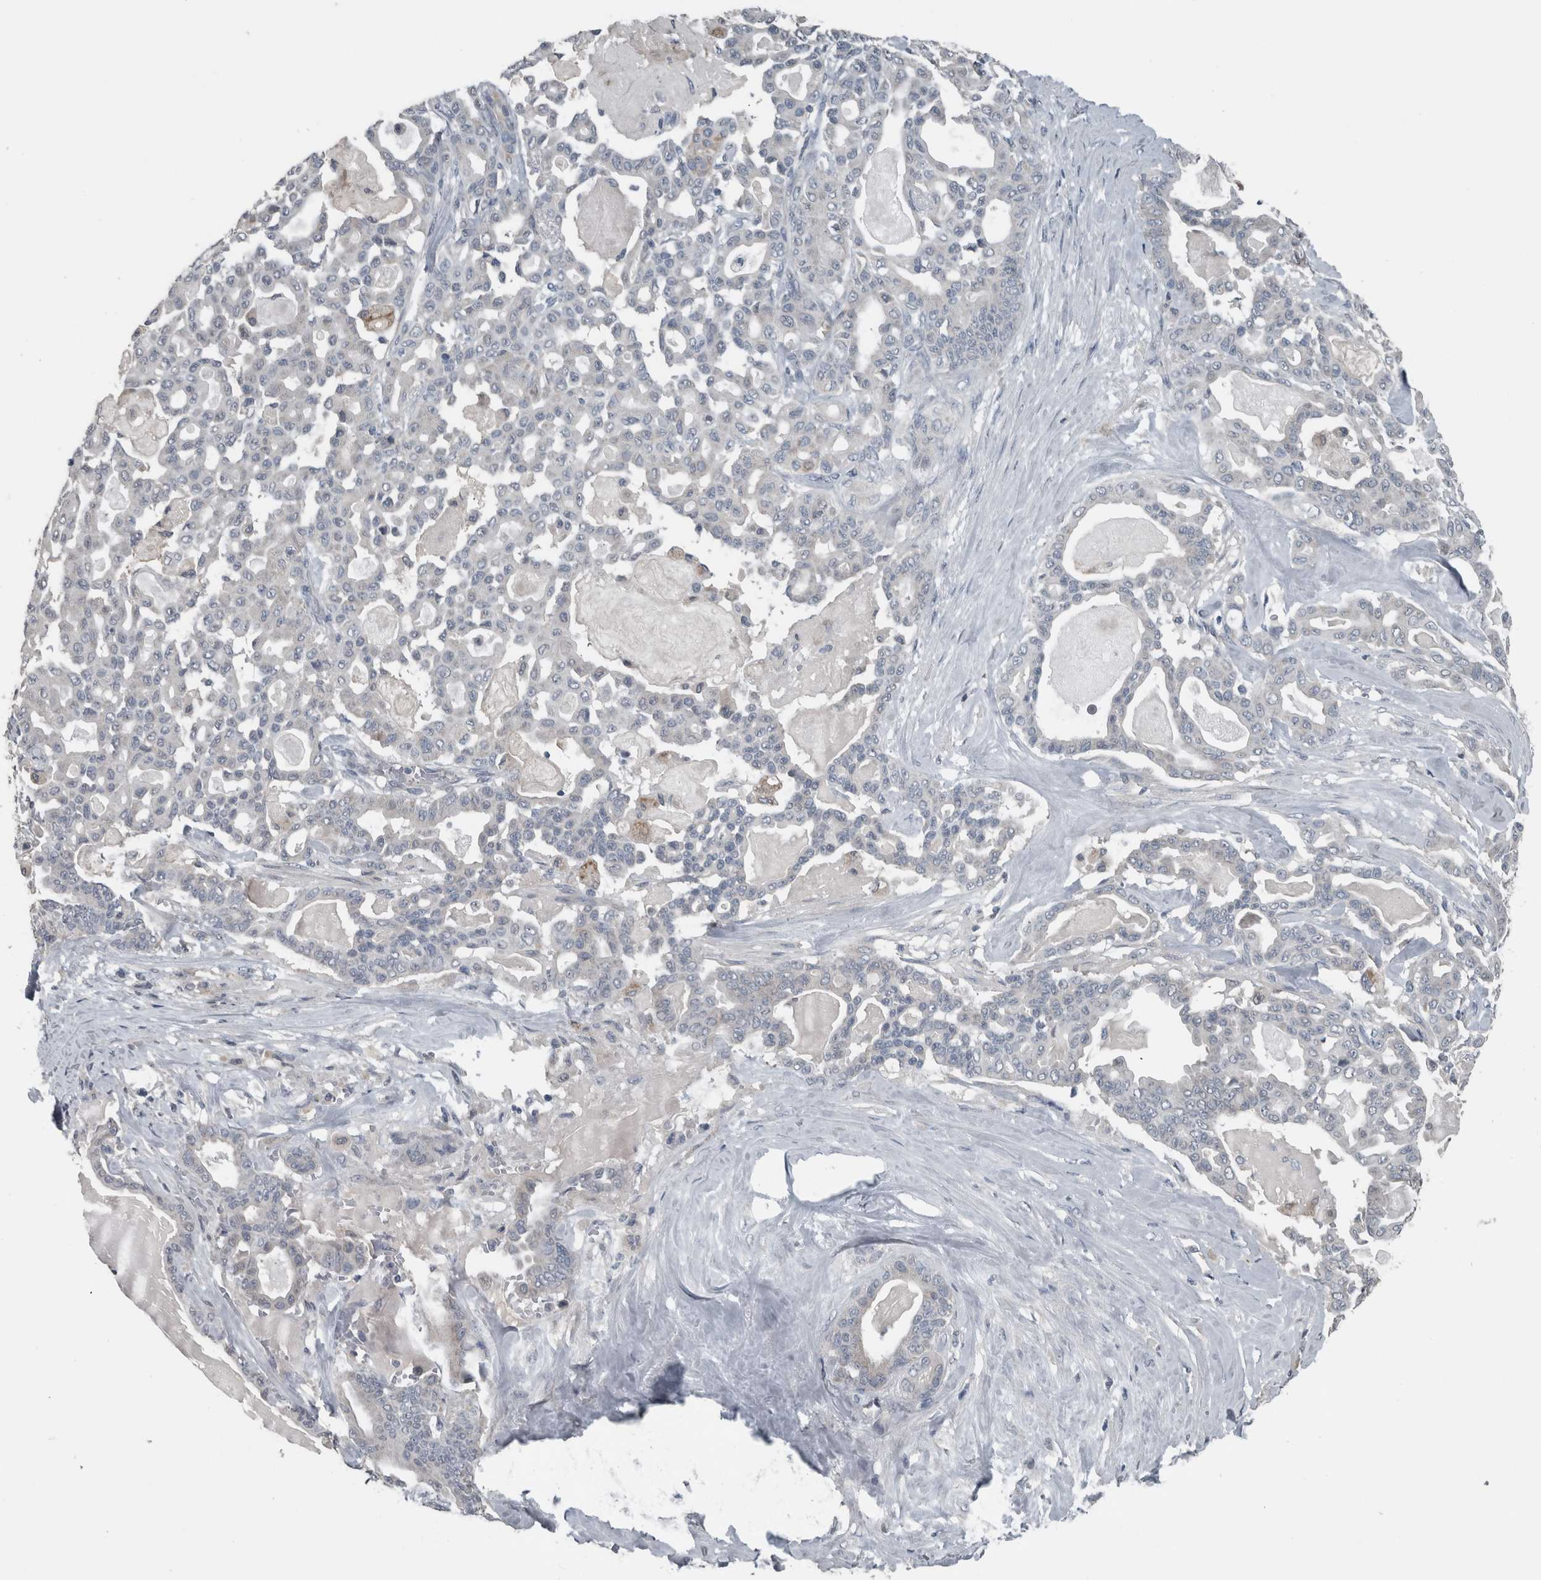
{"staining": {"intensity": "negative", "quantity": "none", "location": "none"}, "tissue": "pancreatic cancer", "cell_type": "Tumor cells", "image_type": "cancer", "snomed": [{"axis": "morphology", "description": "Adenocarcinoma, NOS"}, {"axis": "topography", "description": "Pancreas"}], "caption": "Immunohistochemical staining of adenocarcinoma (pancreatic) demonstrates no significant positivity in tumor cells. (DAB (3,3'-diaminobenzidine) immunohistochemistry (IHC) with hematoxylin counter stain).", "gene": "KRT20", "patient": {"sex": "male", "age": 63}}